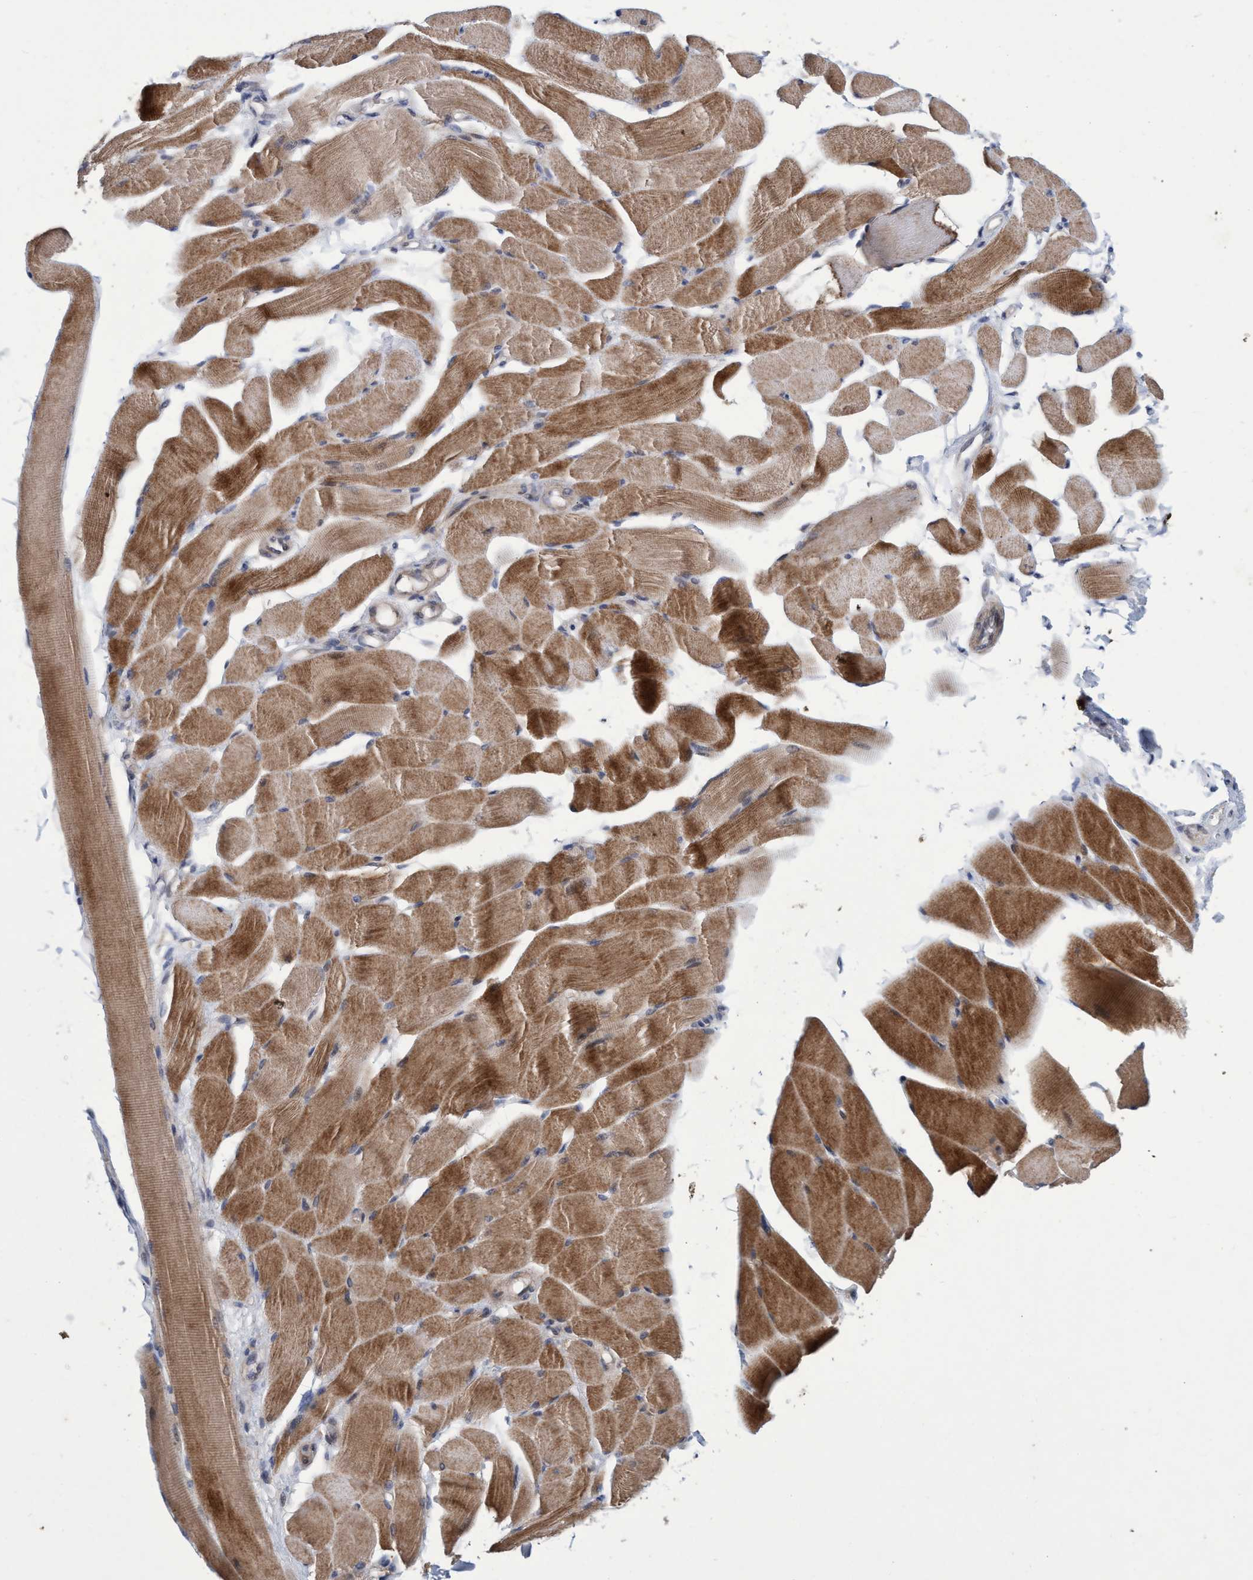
{"staining": {"intensity": "moderate", "quantity": ">75%", "location": "cytoplasmic/membranous"}, "tissue": "skeletal muscle", "cell_type": "Myocytes", "image_type": "normal", "snomed": [{"axis": "morphology", "description": "Normal tissue, NOS"}, {"axis": "topography", "description": "Skeletal muscle"}, {"axis": "topography", "description": "Peripheral nerve tissue"}], "caption": "Approximately >75% of myocytes in unremarkable human skeletal muscle reveal moderate cytoplasmic/membranous protein staining as visualized by brown immunohistochemical staining.", "gene": "ZNF677", "patient": {"sex": "female", "age": 84}}